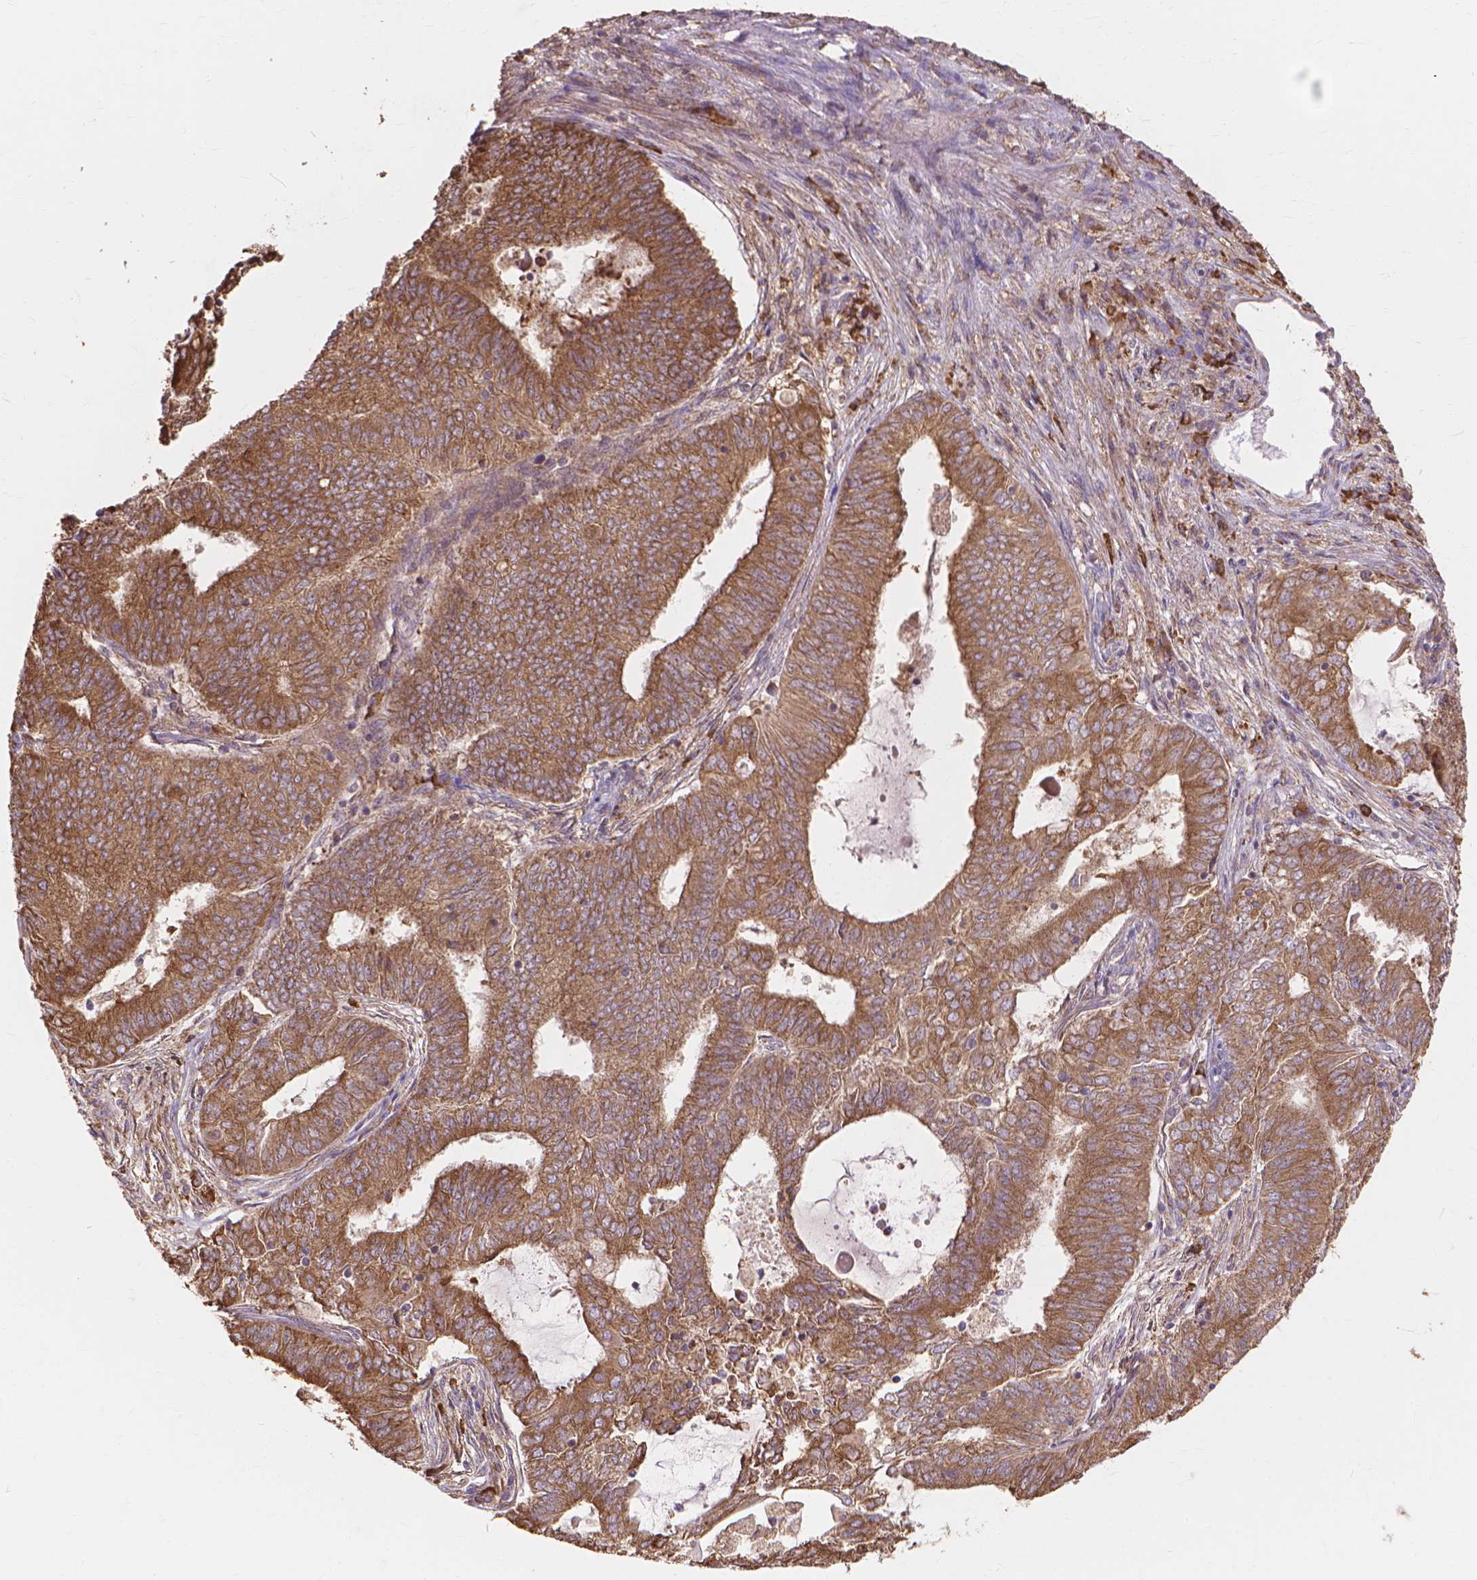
{"staining": {"intensity": "moderate", "quantity": ">75%", "location": "cytoplasmic/membranous"}, "tissue": "endometrial cancer", "cell_type": "Tumor cells", "image_type": "cancer", "snomed": [{"axis": "morphology", "description": "Adenocarcinoma, NOS"}, {"axis": "topography", "description": "Endometrium"}], "caption": "High-magnification brightfield microscopy of adenocarcinoma (endometrial) stained with DAB (brown) and counterstained with hematoxylin (blue). tumor cells exhibit moderate cytoplasmic/membranous staining is appreciated in about>75% of cells.", "gene": "TAB2", "patient": {"sex": "female", "age": 62}}